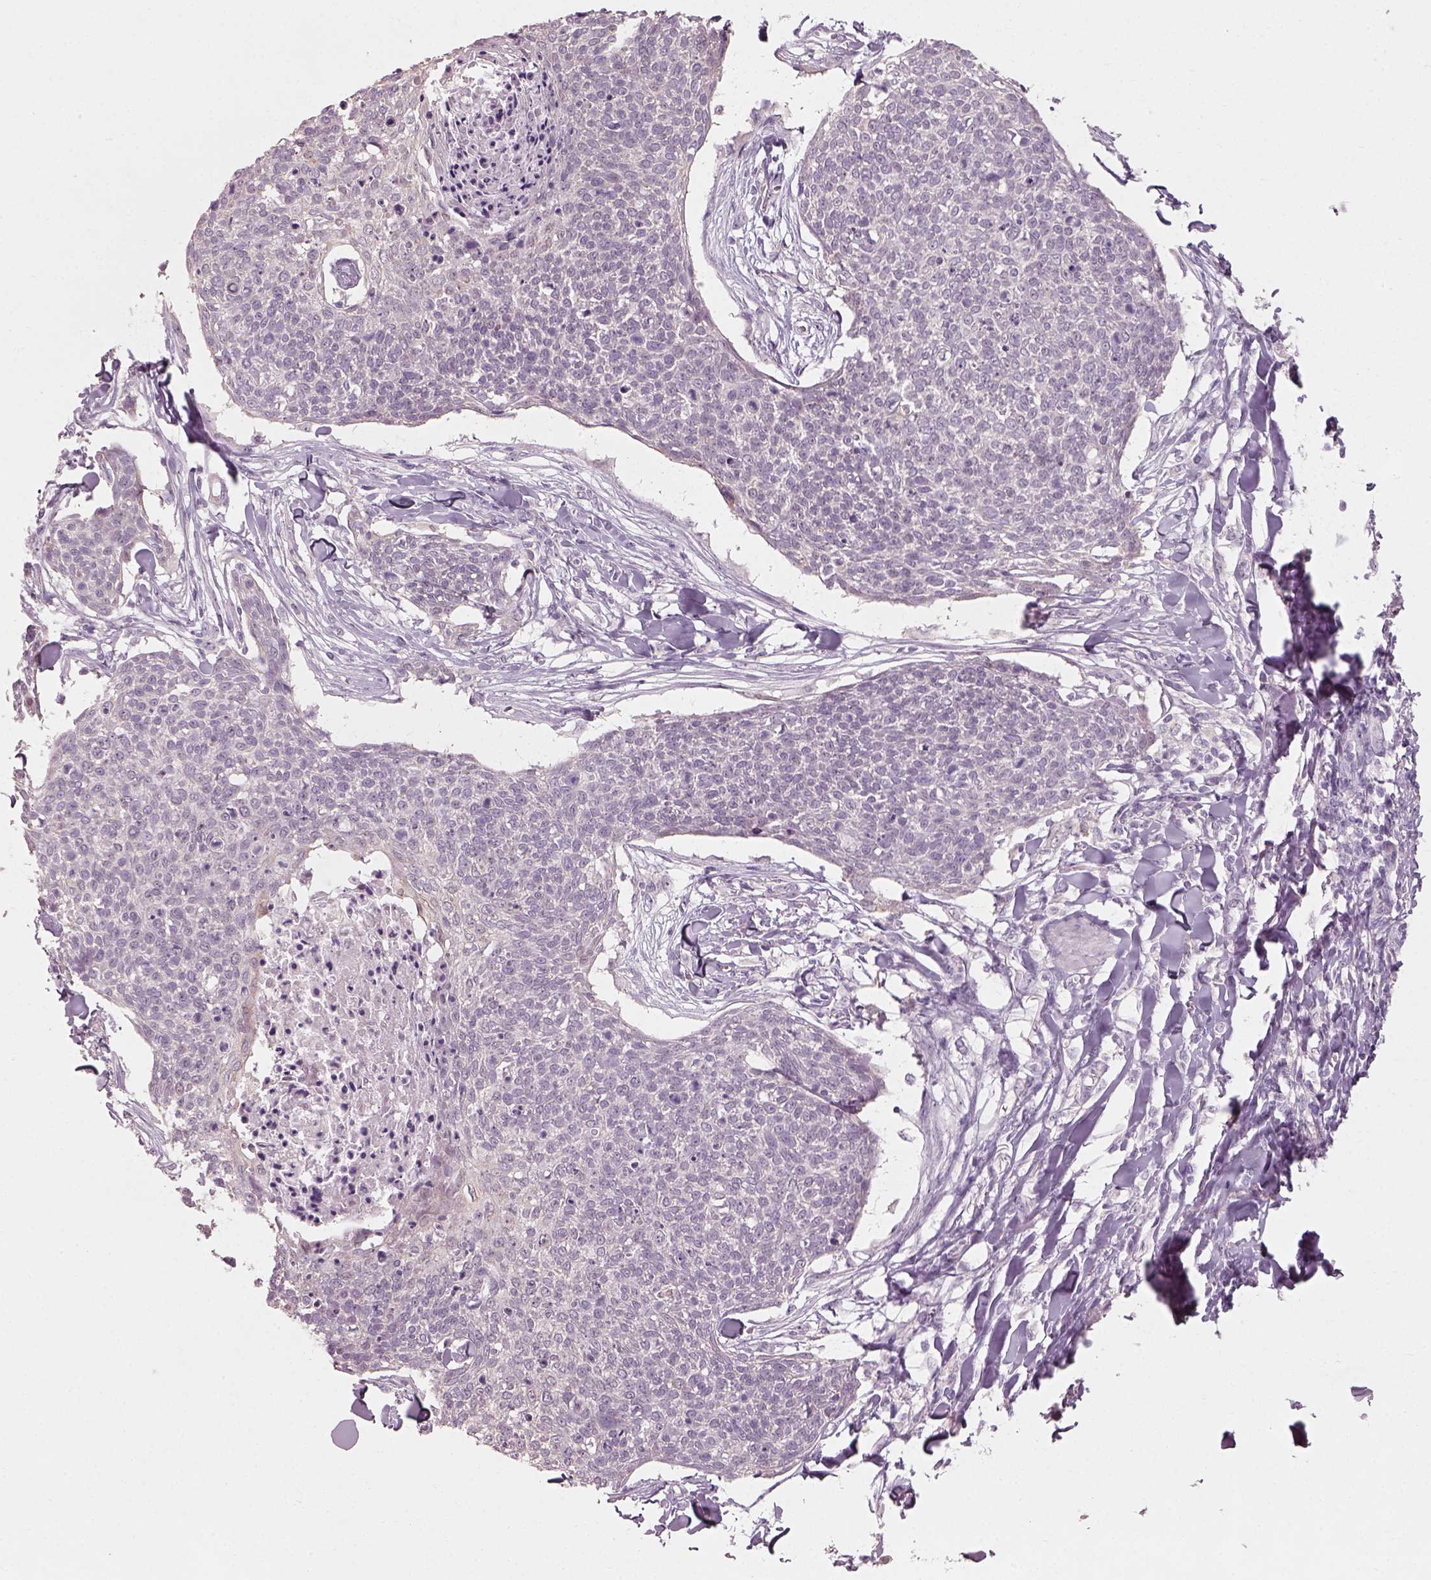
{"staining": {"intensity": "negative", "quantity": "none", "location": "none"}, "tissue": "skin cancer", "cell_type": "Tumor cells", "image_type": "cancer", "snomed": [{"axis": "morphology", "description": "Squamous cell carcinoma, NOS"}, {"axis": "topography", "description": "Skin"}, {"axis": "topography", "description": "Vulva"}], "caption": "This is a image of IHC staining of skin cancer, which shows no positivity in tumor cells. (Immunohistochemistry (ihc), brightfield microscopy, high magnification).", "gene": "CDS1", "patient": {"sex": "female", "age": 75}}